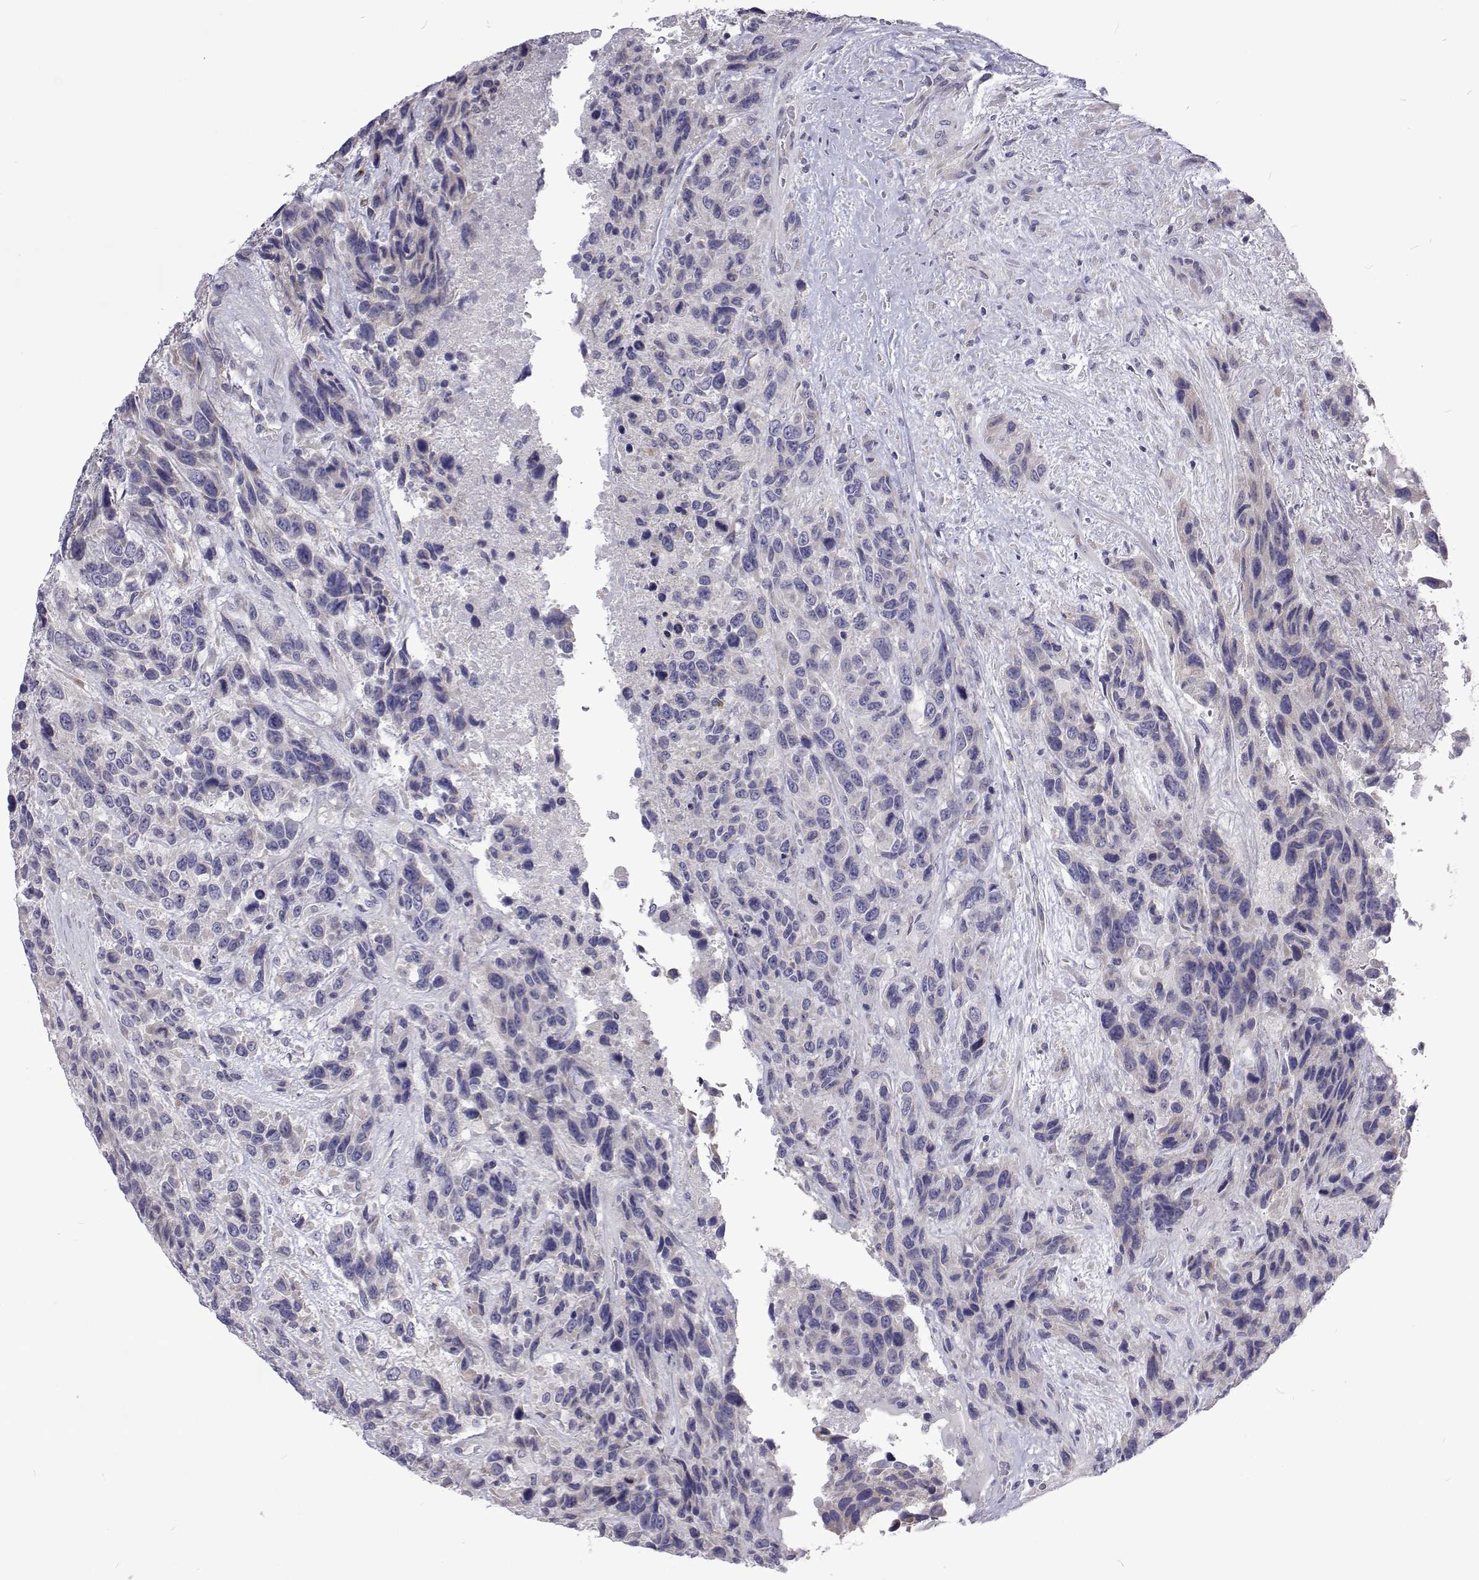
{"staining": {"intensity": "negative", "quantity": "none", "location": "none"}, "tissue": "urothelial cancer", "cell_type": "Tumor cells", "image_type": "cancer", "snomed": [{"axis": "morphology", "description": "Urothelial carcinoma, High grade"}, {"axis": "topography", "description": "Urinary bladder"}], "caption": "Immunohistochemistry photomicrograph of human urothelial cancer stained for a protein (brown), which displays no positivity in tumor cells.", "gene": "NPR3", "patient": {"sex": "female", "age": 70}}